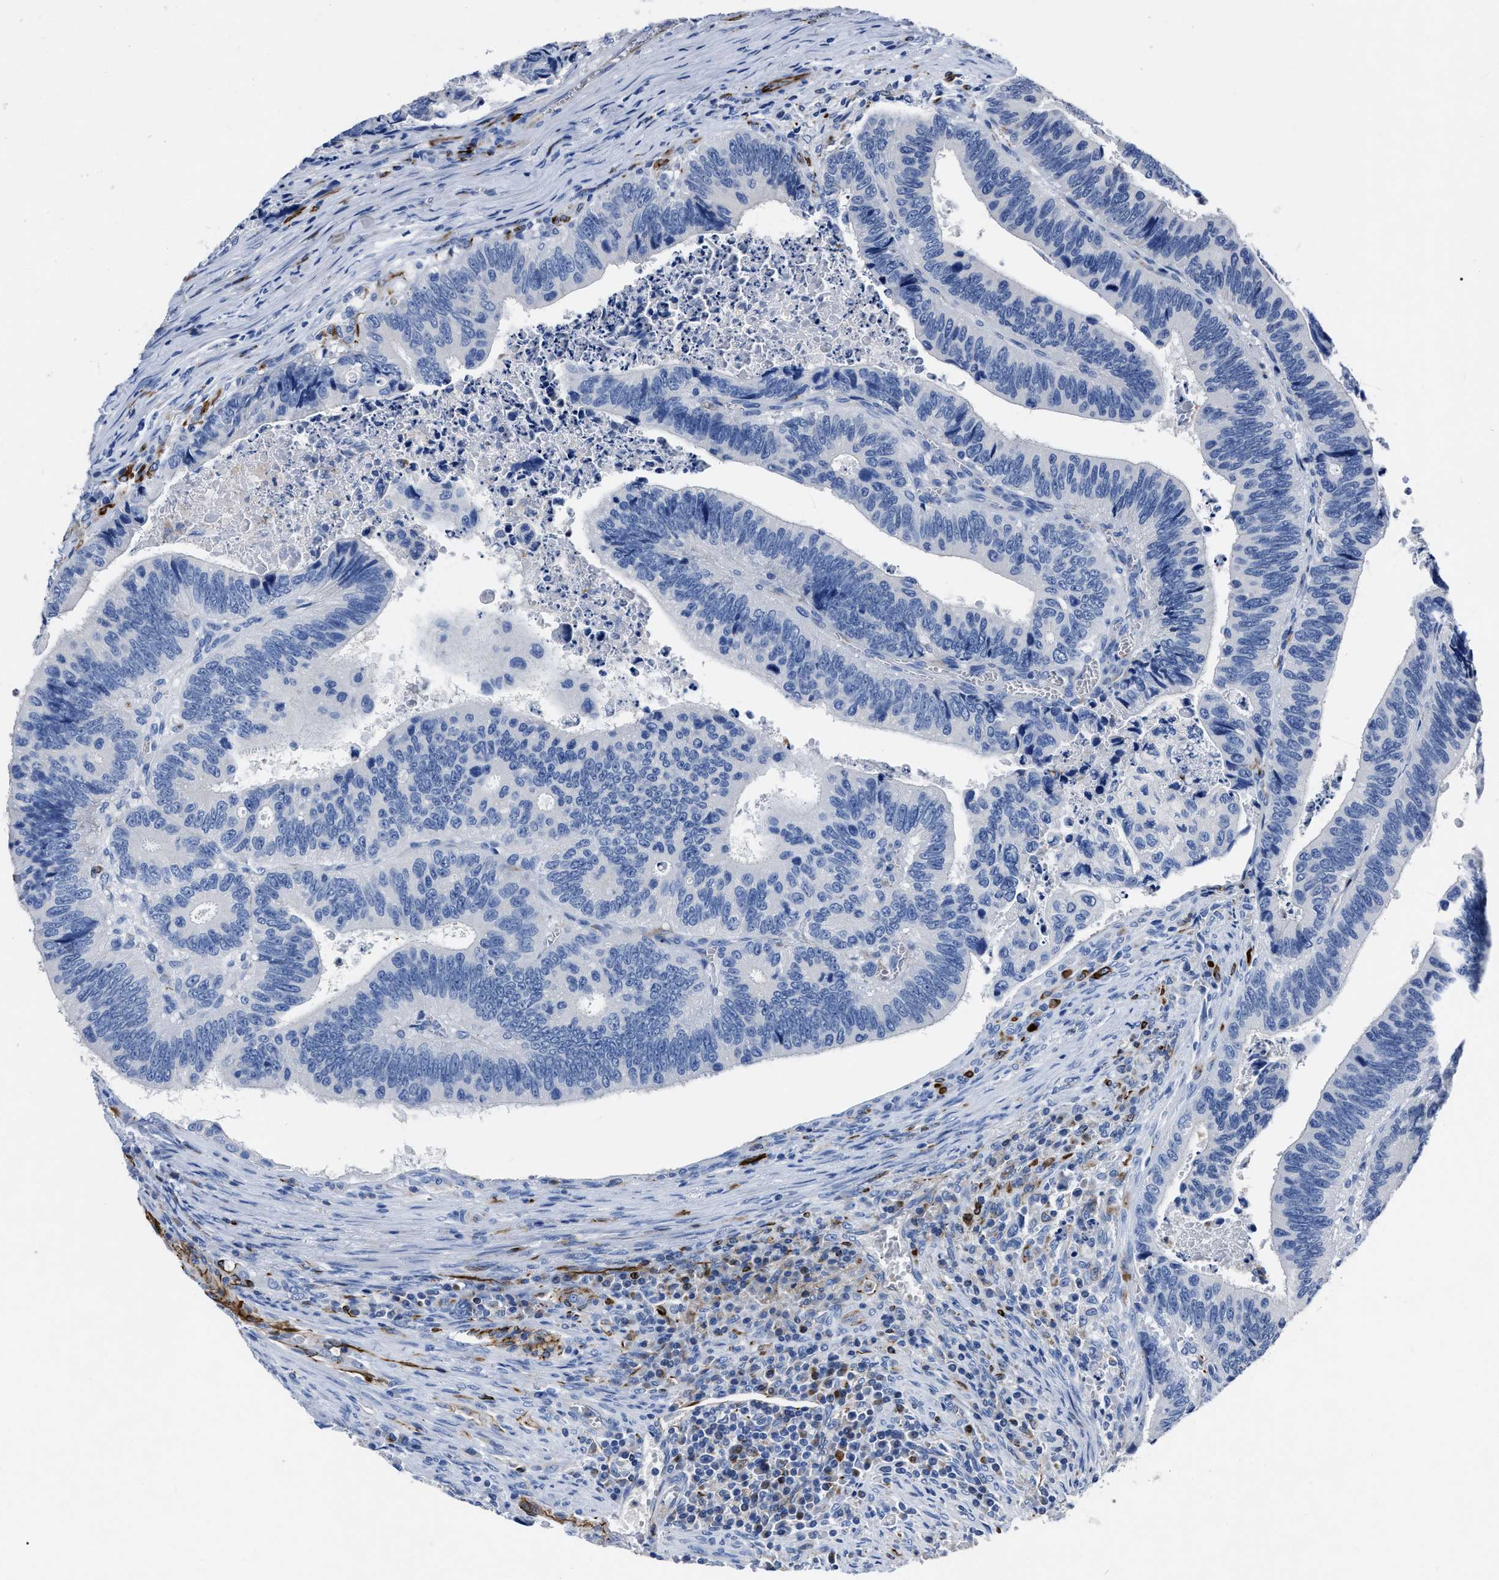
{"staining": {"intensity": "negative", "quantity": "none", "location": "none"}, "tissue": "colorectal cancer", "cell_type": "Tumor cells", "image_type": "cancer", "snomed": [{"axis": "morphology", "description": "Inflammation, NOS"}, {"axis": "morphology", "description": "Adenocarcinoma, NOS"}, {"axis": "topography", "description": "Colon"}], "caption": "Immunohistochemical staining of colorectal adenocarcinoma exhibits no significant positivity in tumor cells.", "gene": "OR10G3", "patient": {"sex": "male", "age": 72}}